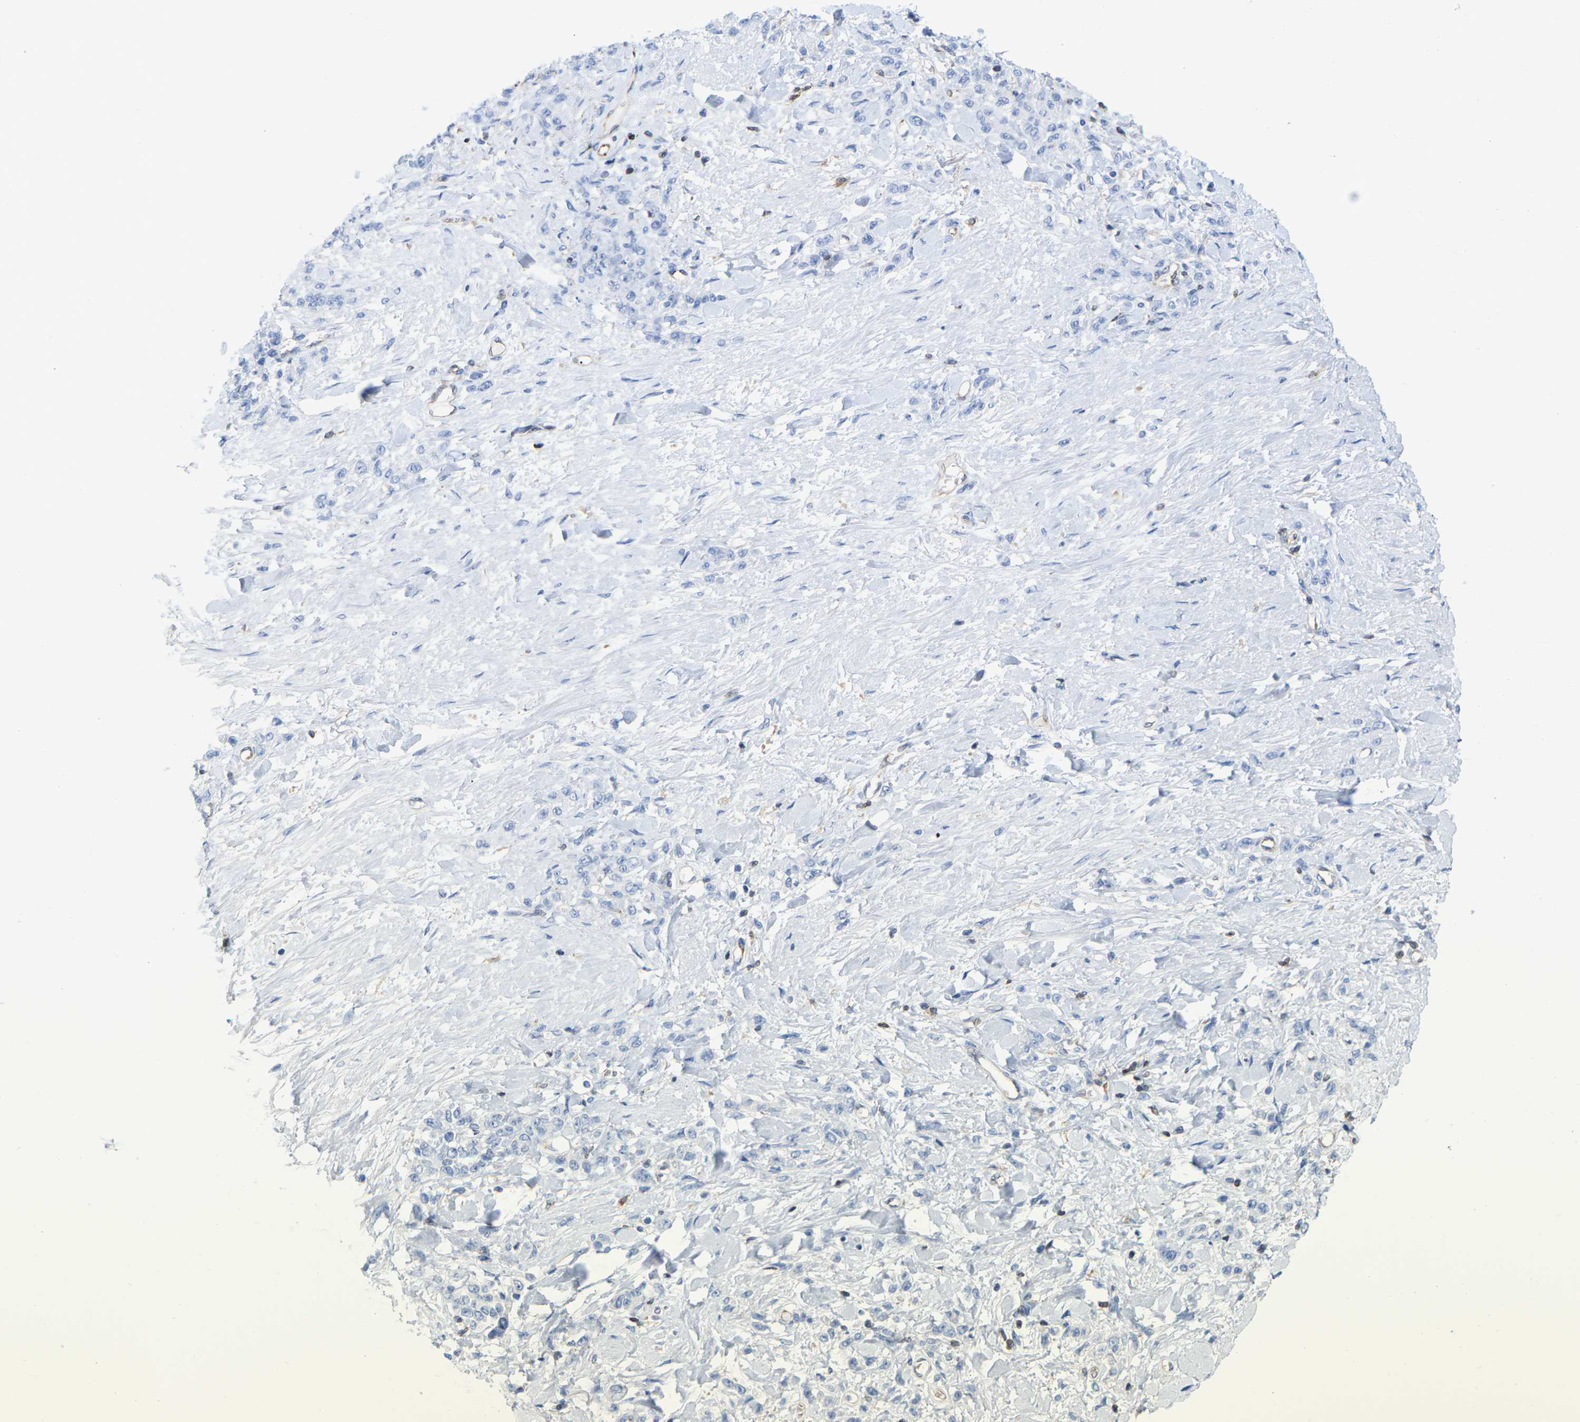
{"staining": {"intensity": "negative", "quantity": "none", "location": "none"}, "tissue": "stomach cancer", "cell_type": "Tumor cells", "image_type": "cancer", "snomed": [{"axis": "morphology", "description": "Normal tissue, NOS"}, {"axis": "morphology", "description": "Adenocarcinoma, NOS"}, {"axis": "topography", "description": "Stomach"}], "caption": "Adenocarcinoma (stomach) stained for a protein using immunohistochemistry displays no staining tumor cells.", "gene": "GIMAP4", "patient": {"sex": "male", "age": 82}}